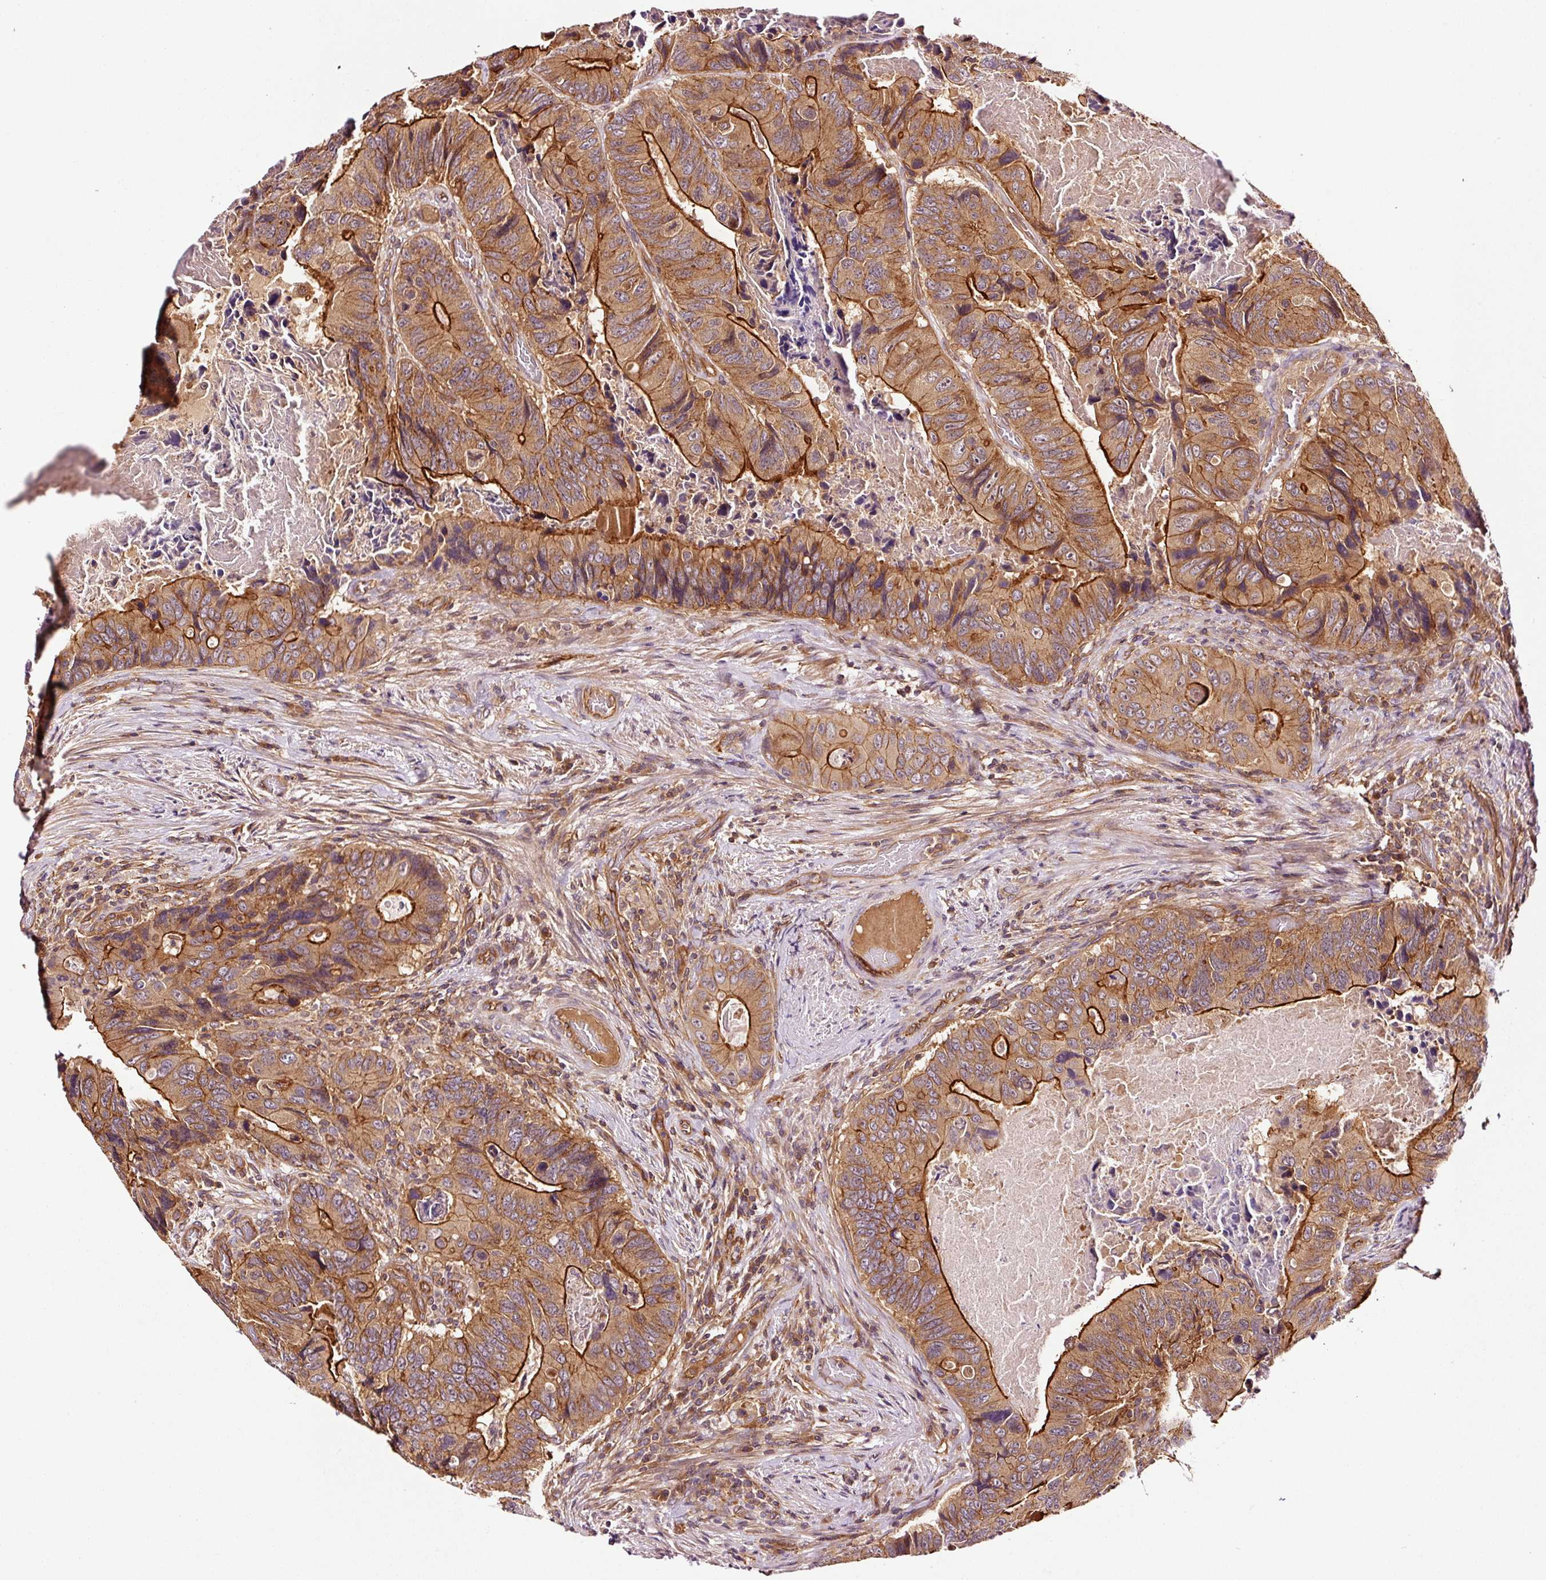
{"staining": {"intensity": "strong", "quantity": ">75%", "location": "cytoplasmic/membranous"}, "tissue": "colorectal cancer", "cell_type": "Tumor cells", "image_type": "cancer", "snomed": [{"axis": "morphology", "description": "Adenocarcinoma, NOS"}, {"axis": "topography", "description": "Colon"}], "caption": "An image showing strong cytoplasmic/membranous staining in approximately >75% of tumor cells in colorectal cancer (adenocarcinoma), as visualized by brown immunohistochemical staining.", "gene": "METAP1", "patient": {"sex": "male", "age": 84}}